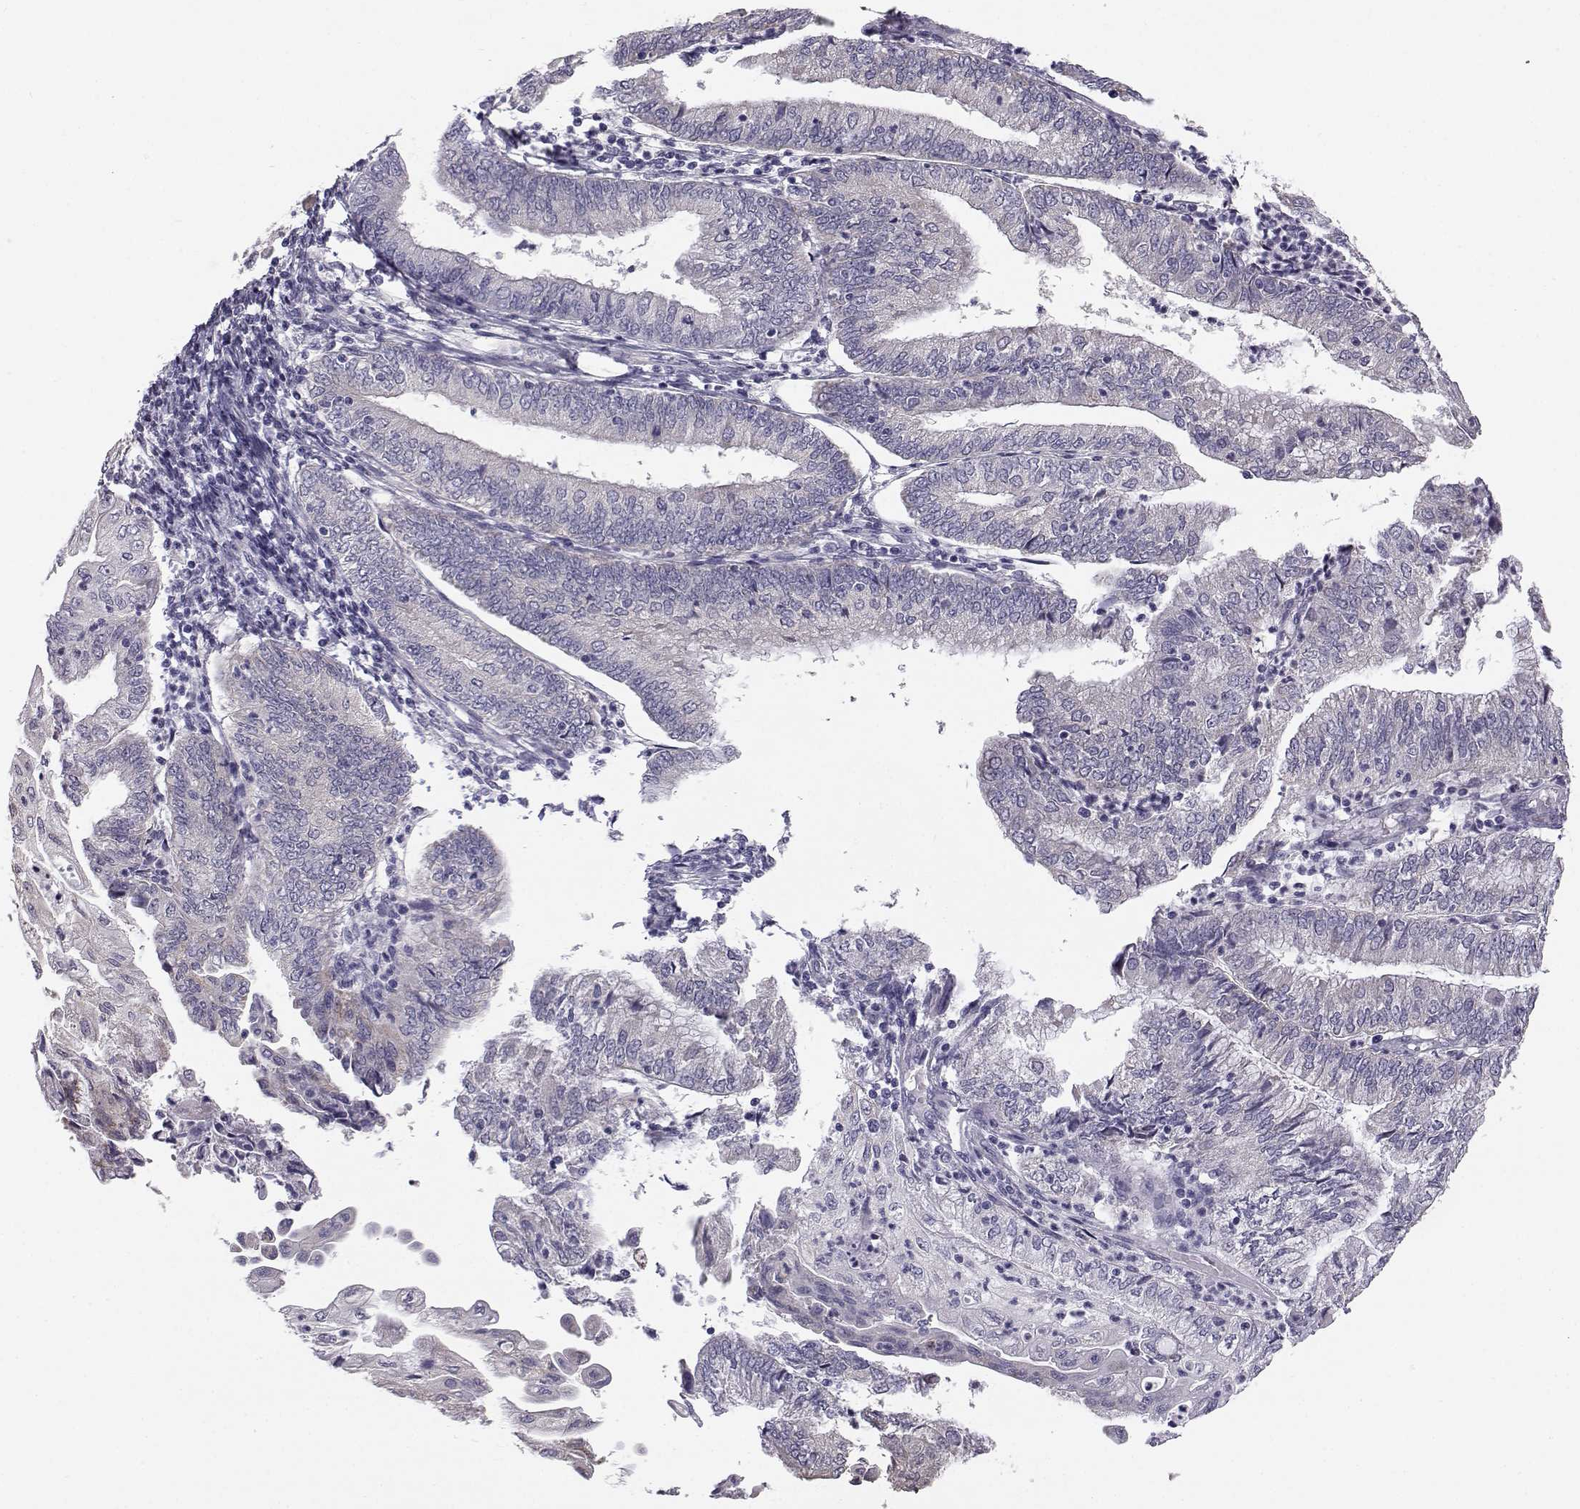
{"staining": {"intensity": "negative", "quantity": "none", "location": "none"}, "tissue": "endometrial cancer", "cell_type": "Tumor cells", "image_type": "cancer", "snomed": [{"axis": "morphology", "description": "Adenocarcinoma, NOS"}, {"axis": "topography", "description": "Endometrium"}], "caption": "Protein analysis of endometrial cancer reveals no significant expression in tumor cells.", "gene": "KCNMB4", "patient": {"sex": "female", "age": 55}}